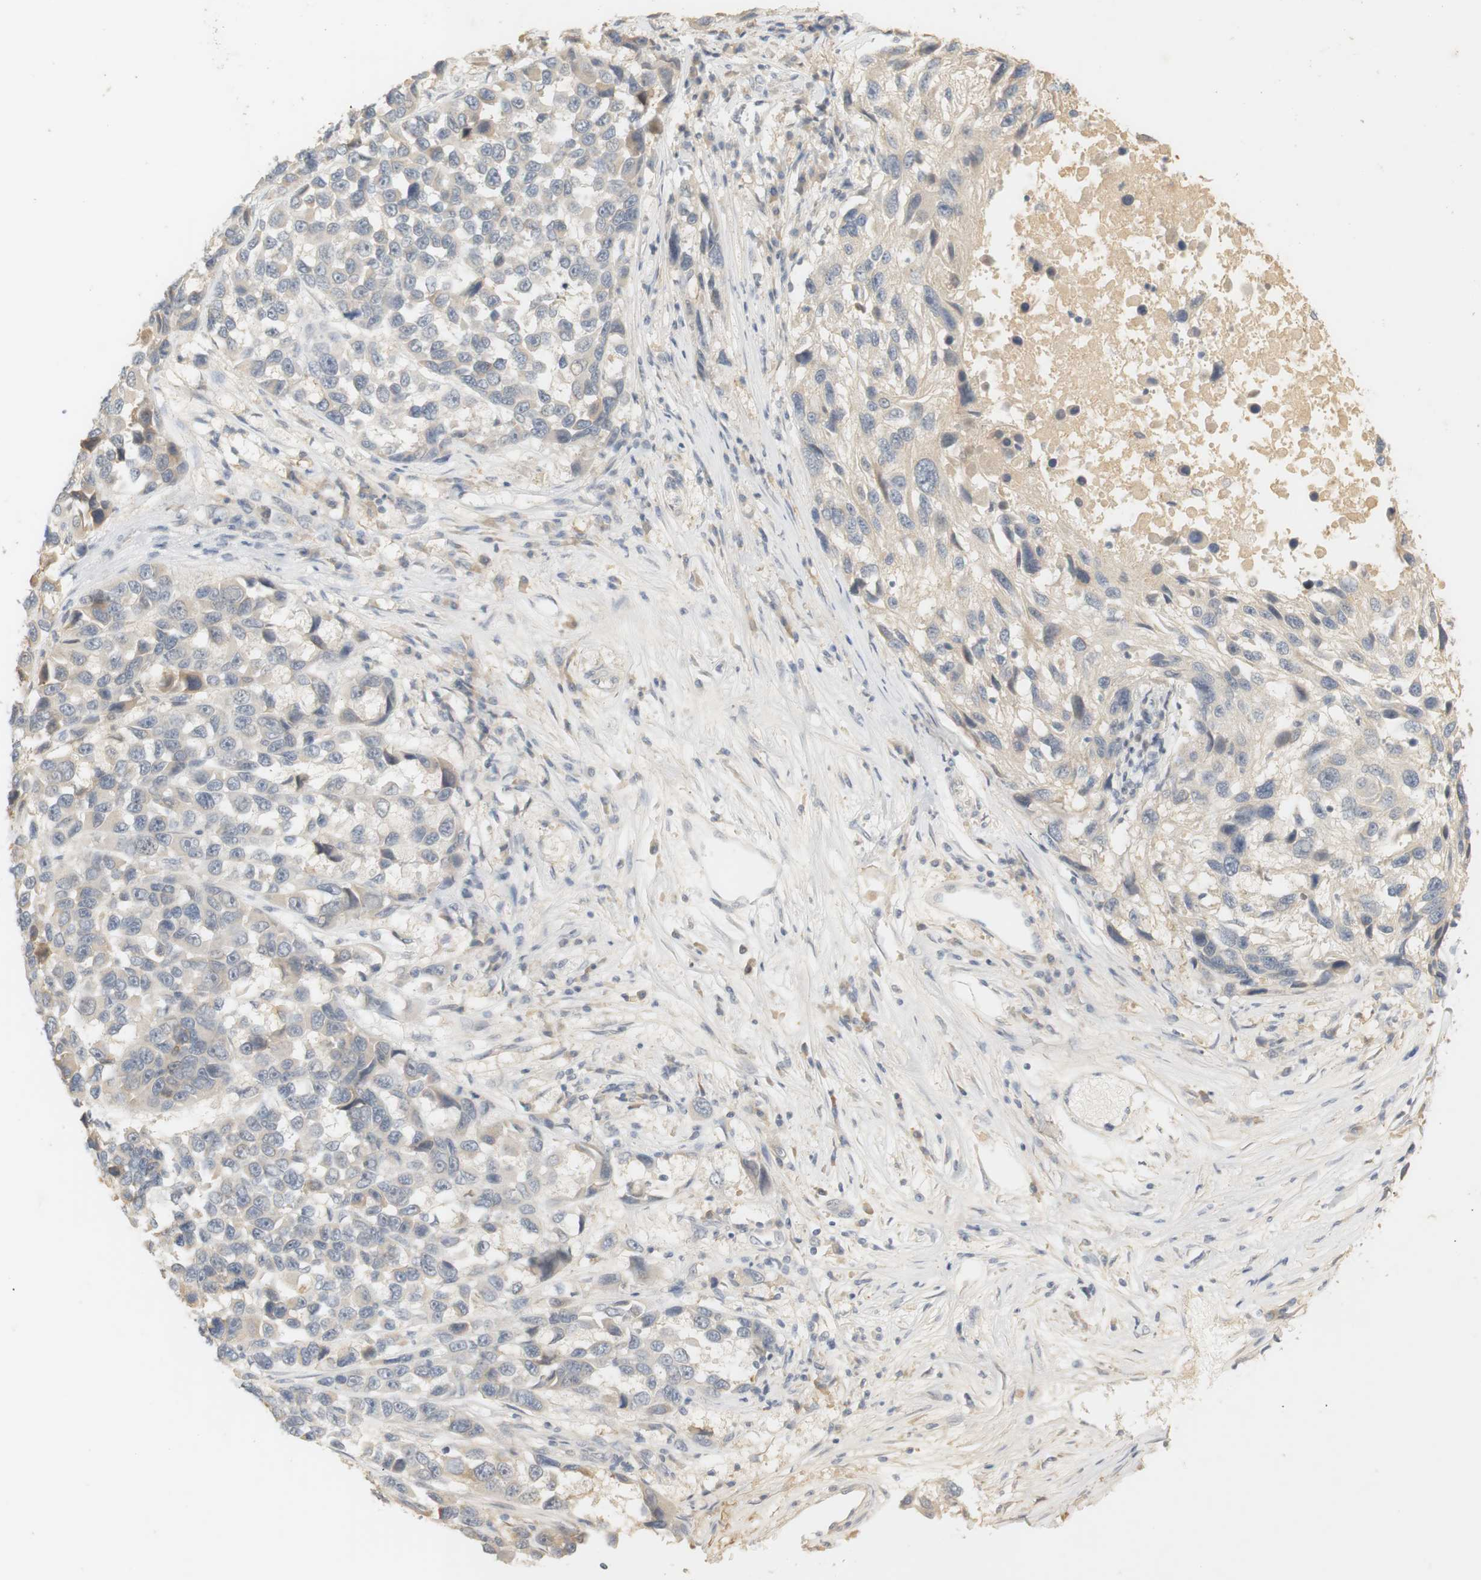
{"staining": {"intensity": "weak", "quantity": "<25%", "location": "cytoplasmic/membranous"}, "tissue": "melanoma", "cell_type": "Tumor cells", "image_type": "cancer", "snomed": [{"axis": "morphology", "description": "Malignant melanoma, NOS"}, {"axis": "topography", "description": "Skin"}], "caption": "The immunohistochemistry micrograph has no significant staining in tumor cells of melanoma tissue.", "gene": "RTN3", "patient": {"sex": "male", "age": 53}}